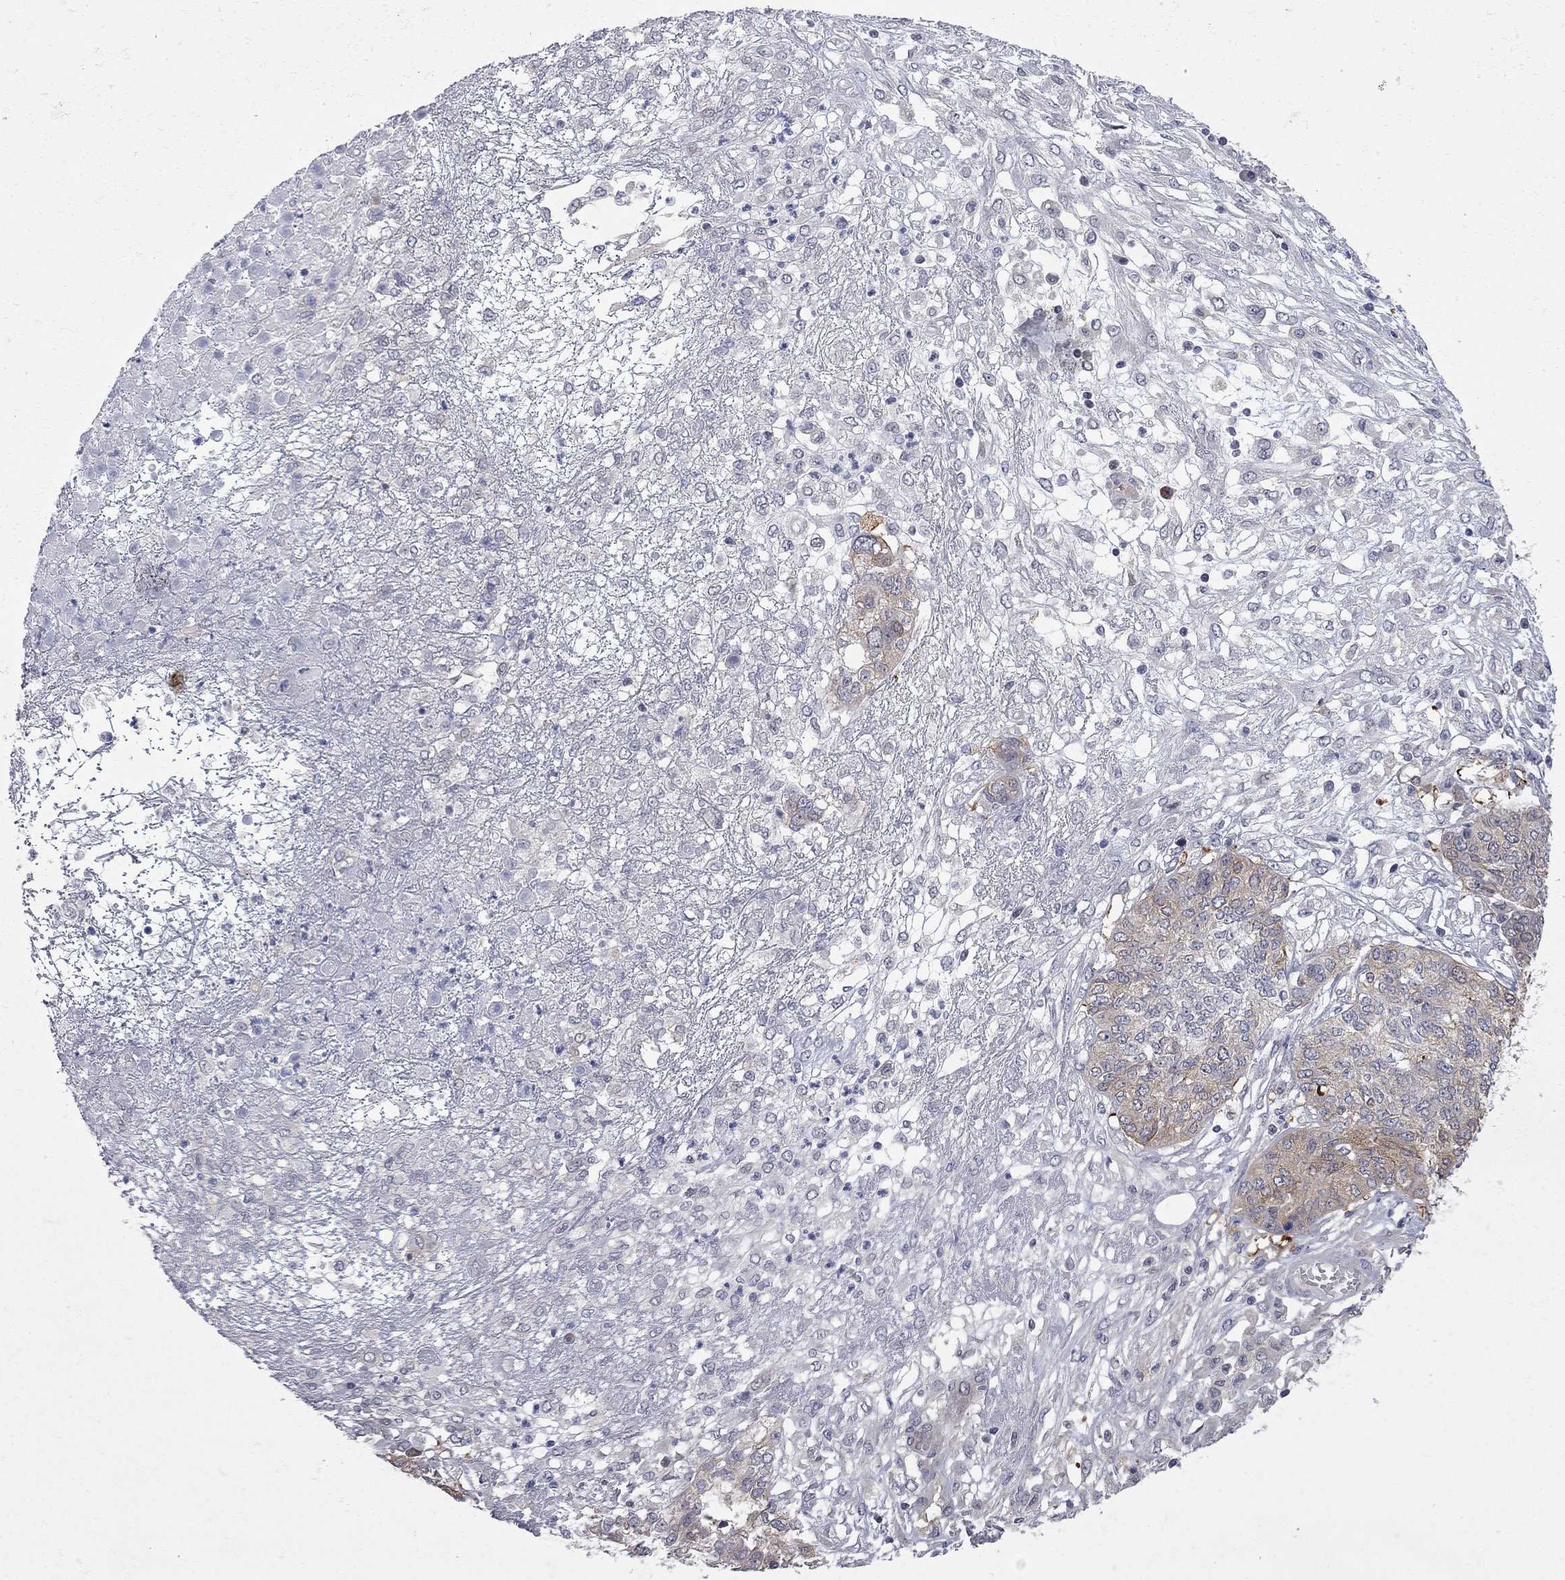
{"staining": {"intensity": "negative", "quantity": "none", "location": "none"}, "tissue": "ovarian cancer", "cell_type": "Tumor cells", "image_type": "cancer", "snomed": [{"axis": "morphology", "description": "Cystadenocarcinoma, serous, NOS"}, {"axis": "topography", "description": "Ovary"}], "caption": "This is a image of immunohistochemistry (IHC) staining of ovarian cancer, which shows no staining in tumor cells.", "gene": "GALNT8", "patient": {"sex": "female", "age": 67}}